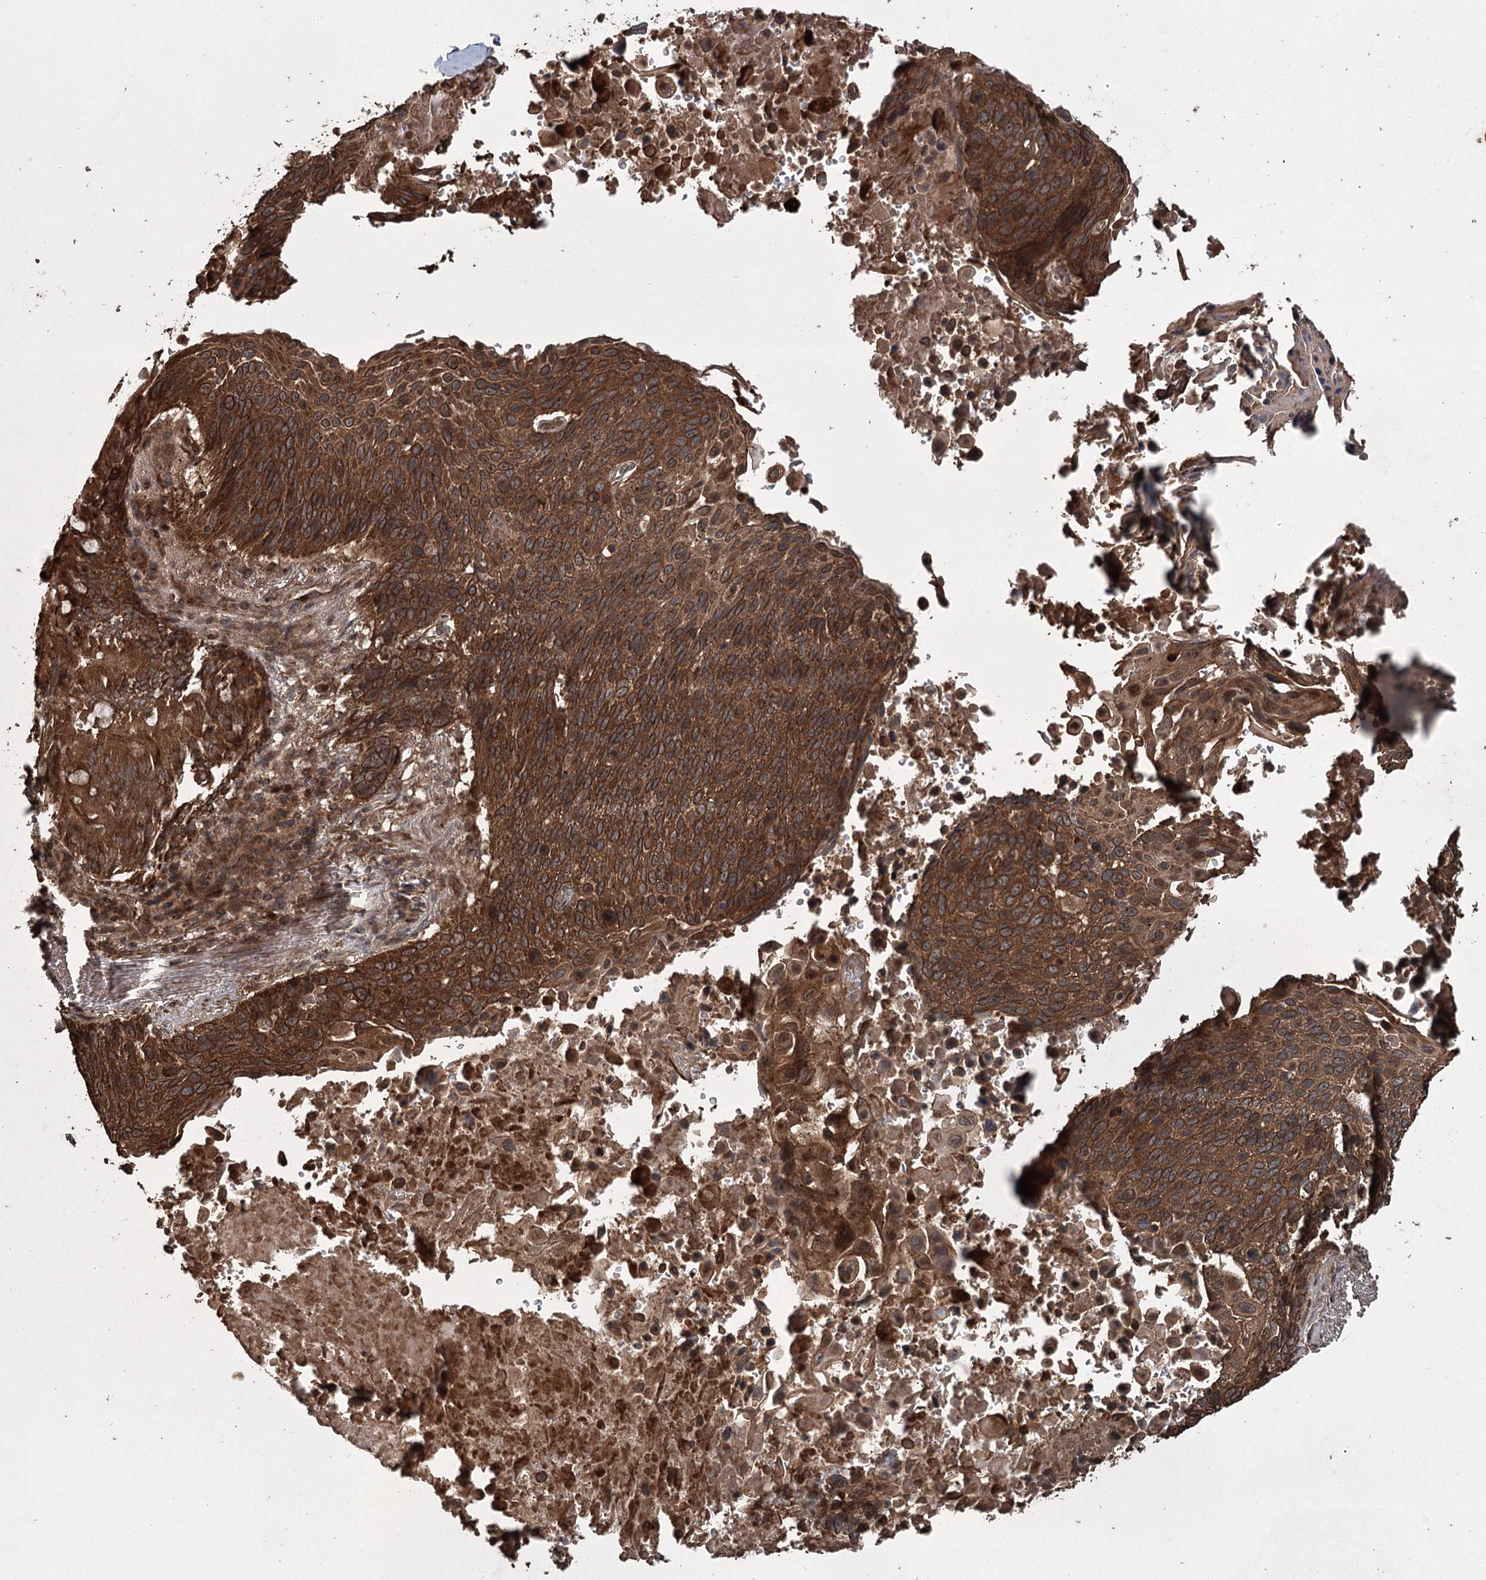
{"staining": {"intensity": "strong", "quantity": ">75%", "location": "cytoplasmic/membranous"}, "tissue": "lung cancer", "cell_type": "Tumor cells", "image_type": "cancer", "snomed": [{"axis": "morphology", "description": "Squamous cell carcinoma, NOS"}, {"axis": "topography", "description": "Lung"}], "caption": "Immunohistochemical staining of lung cancer (squamous cell carcinoma) shows strong cytoplasmic/membranous protein positivity in approximately >75% of tumor cells.", "gene": "RPAP3", "patient": {"sex": "male", "age": 66}}